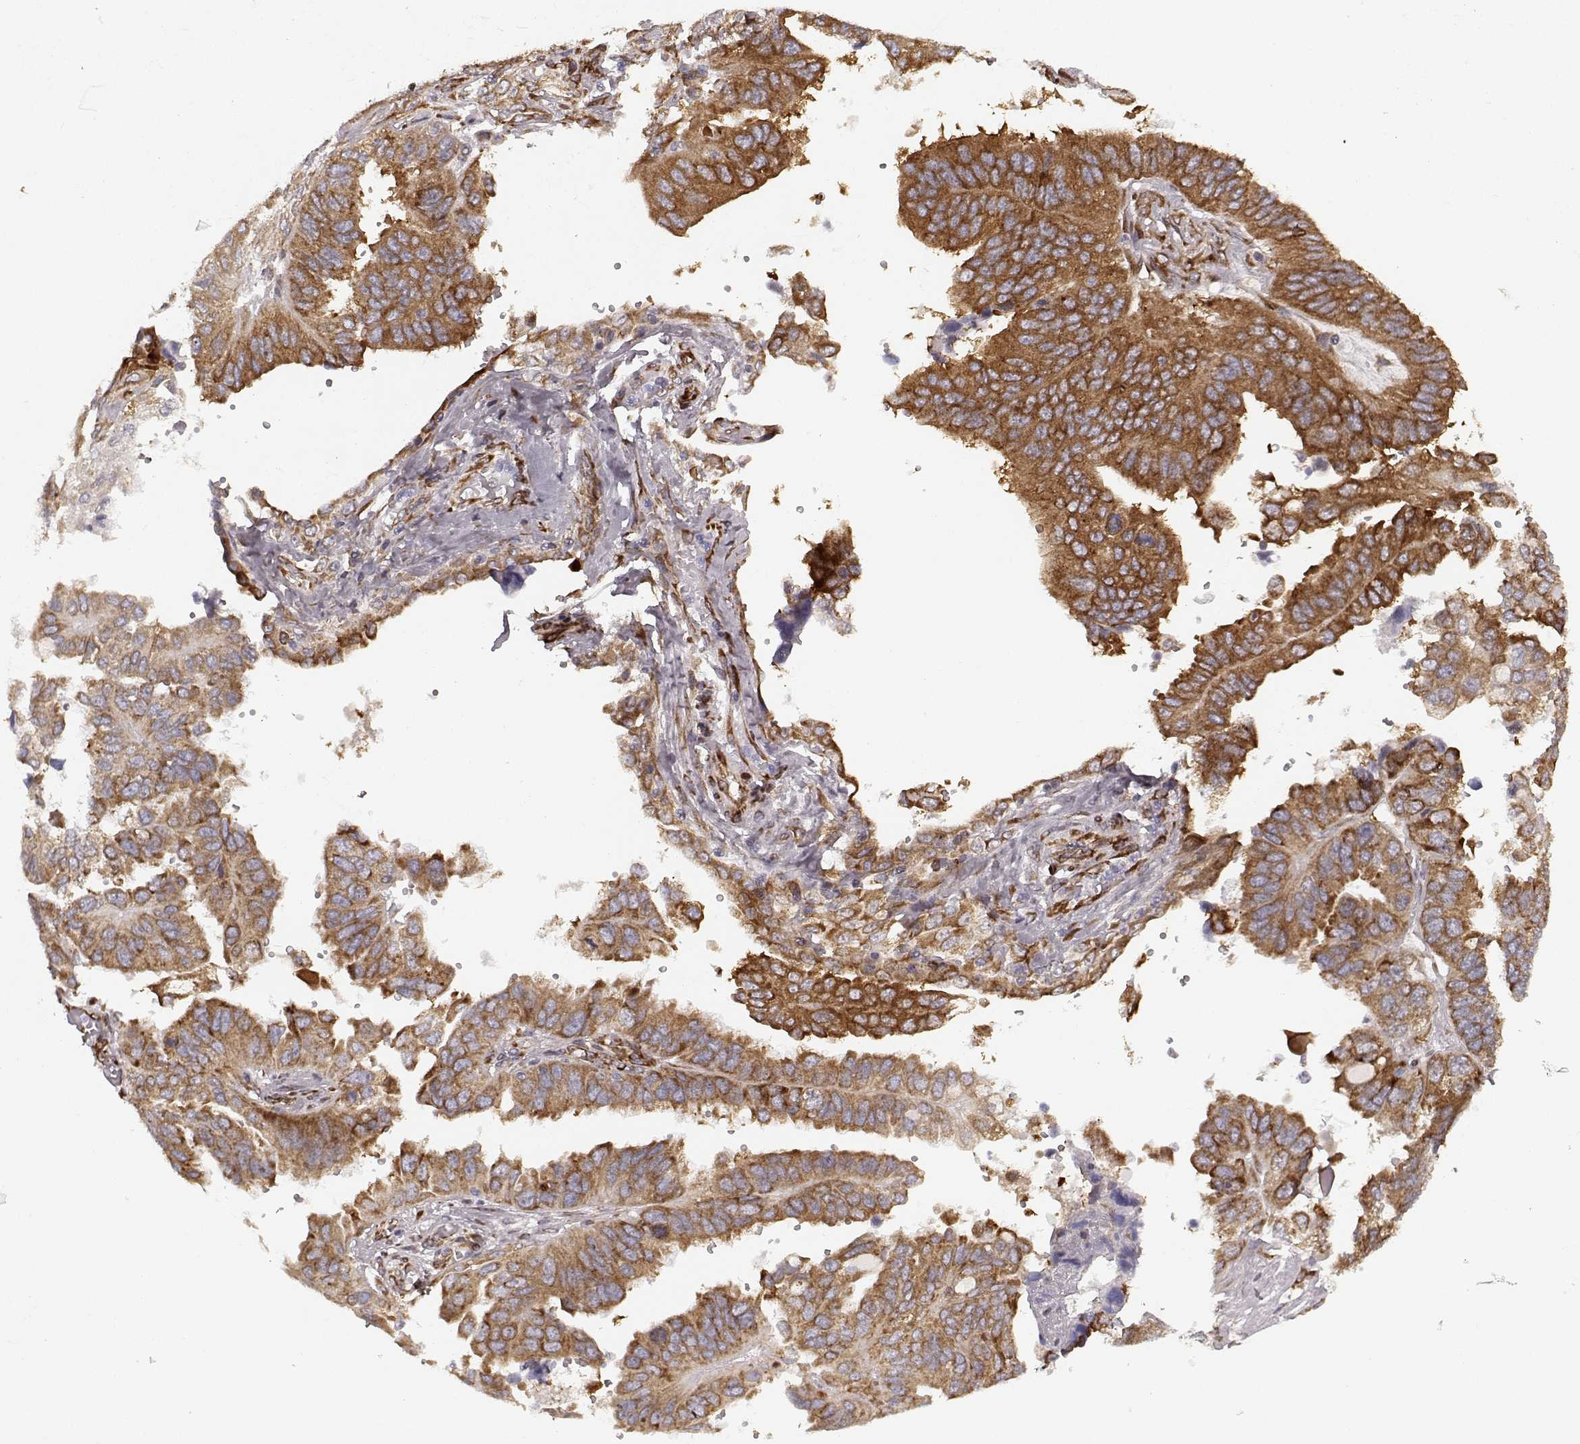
{"staining": {"intensity": "strong", "quantity": "25%-75%", "location": "cytoplasmic/membranous"}, "tissue": "ovarian cancer", "cell_type": "Tumor cells", "image_type": "cancer", "snomed": [{"axis": "morphology", "description": "Cystadenocarcinoma, serous, NOS"}, {"axis": "topography", "description": "Ovary"}], "caption": "Brown immunohistochemical staining in ovarian cancer exhibits strong cytoplasmic/membranous staining in about 25%-75% of tumor cells. The staining is performed using DAB brown chromogen to label protein expression. The nuclei are counter-stained blue using hematoxylin.", "gene": "TMEM14A", "patient": {"sex": "female", "age": 79}}